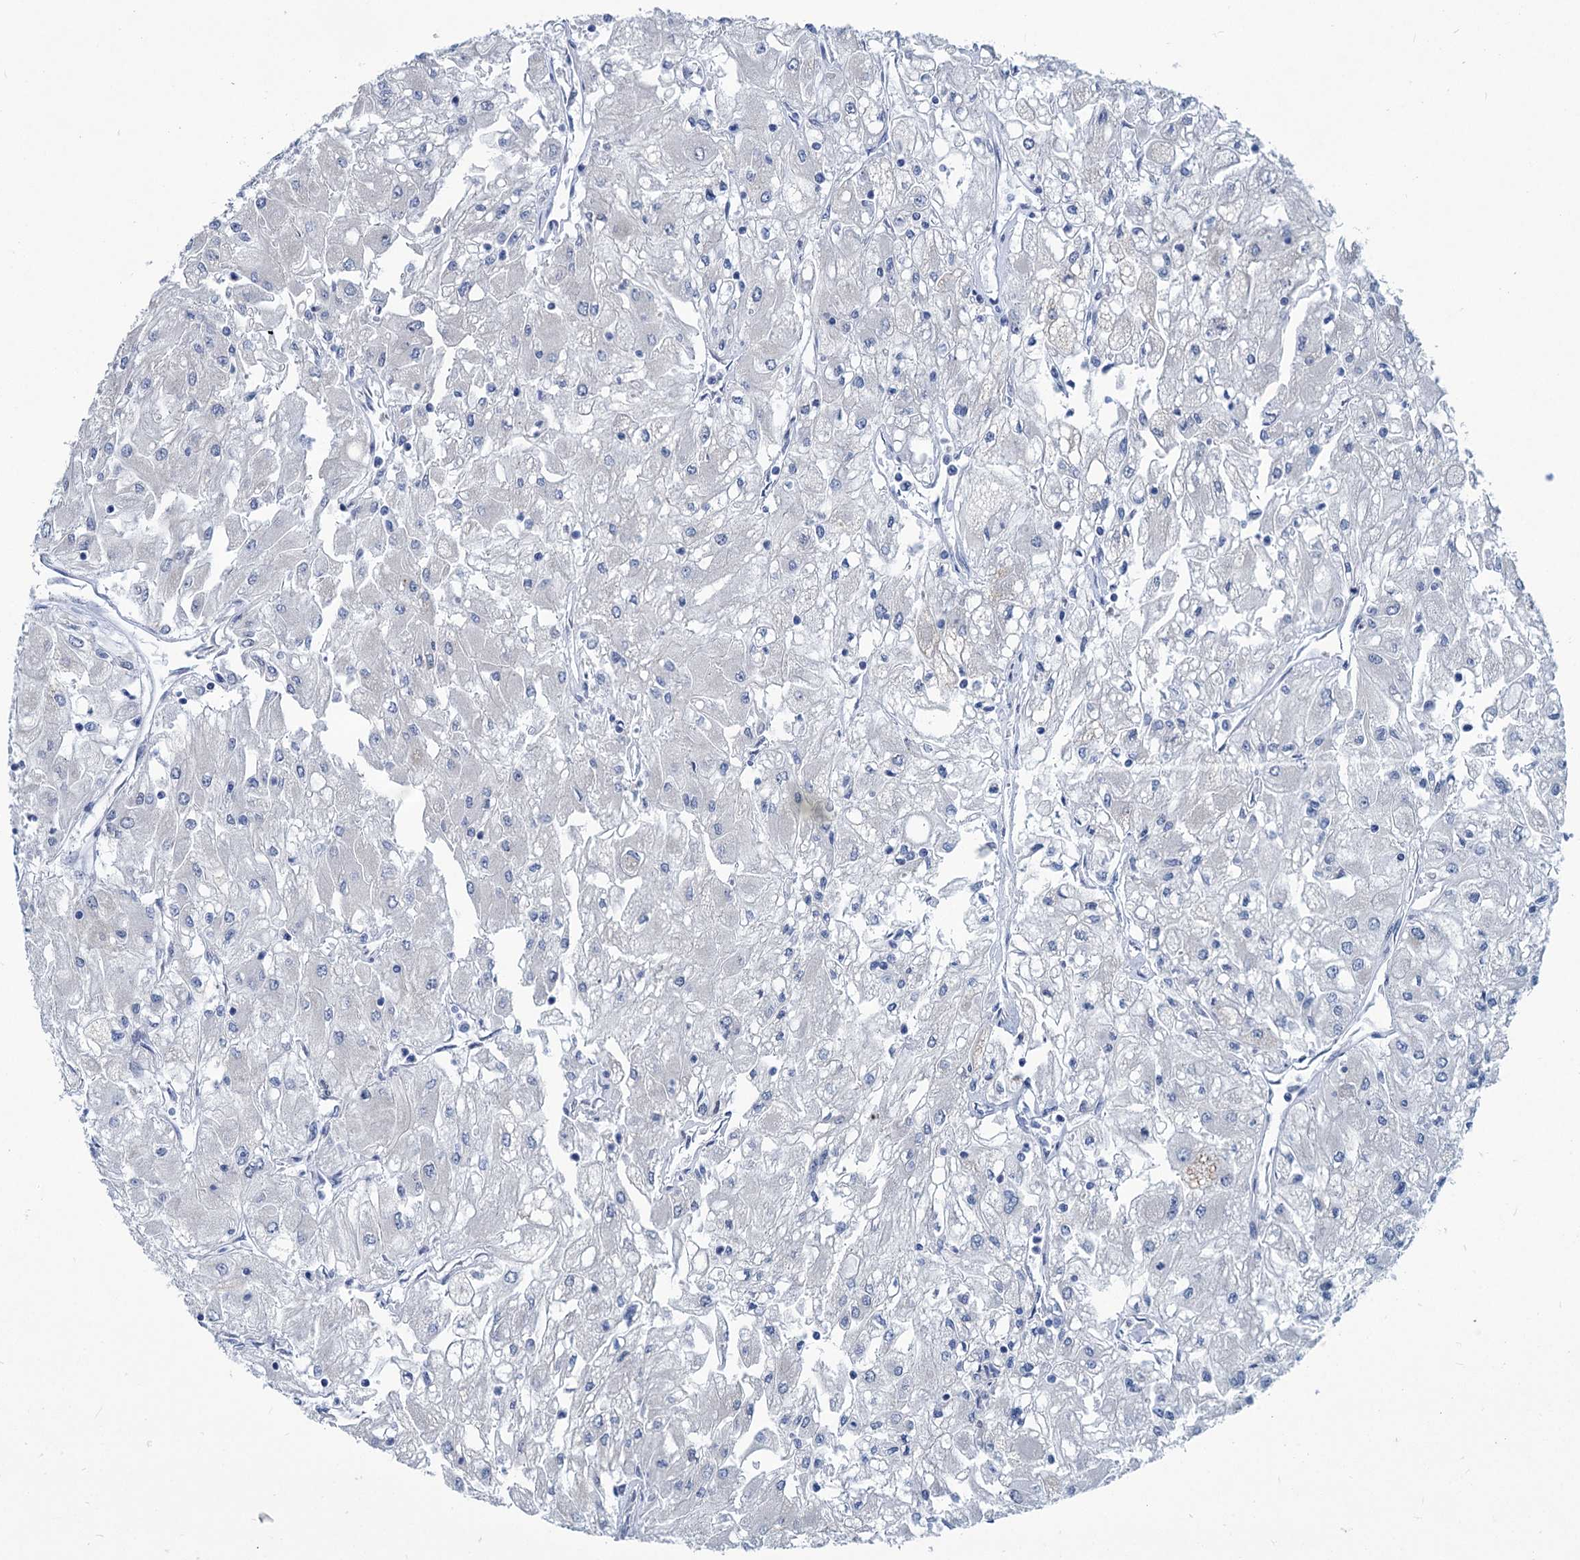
{"staining": {"intensity": "negative", "quantity": "none", "location": "none"}, "tissue": "renal cancer", "cell_type": "Tumor cells", "image_type": "cancer", "snomed": [{"axis": "morphology", "description": "Adenocarcinoma, NOS"}, {"axis": "topography", "description": "Kidney"}], "caption": "IHC of renal cancer displays no staining in tumor cells. (DAB immunohistochemistry visualized using brightfield microscopy, high magnification).", "gene": "NEU3", "patient": {"sex": "male", "age": 80}}